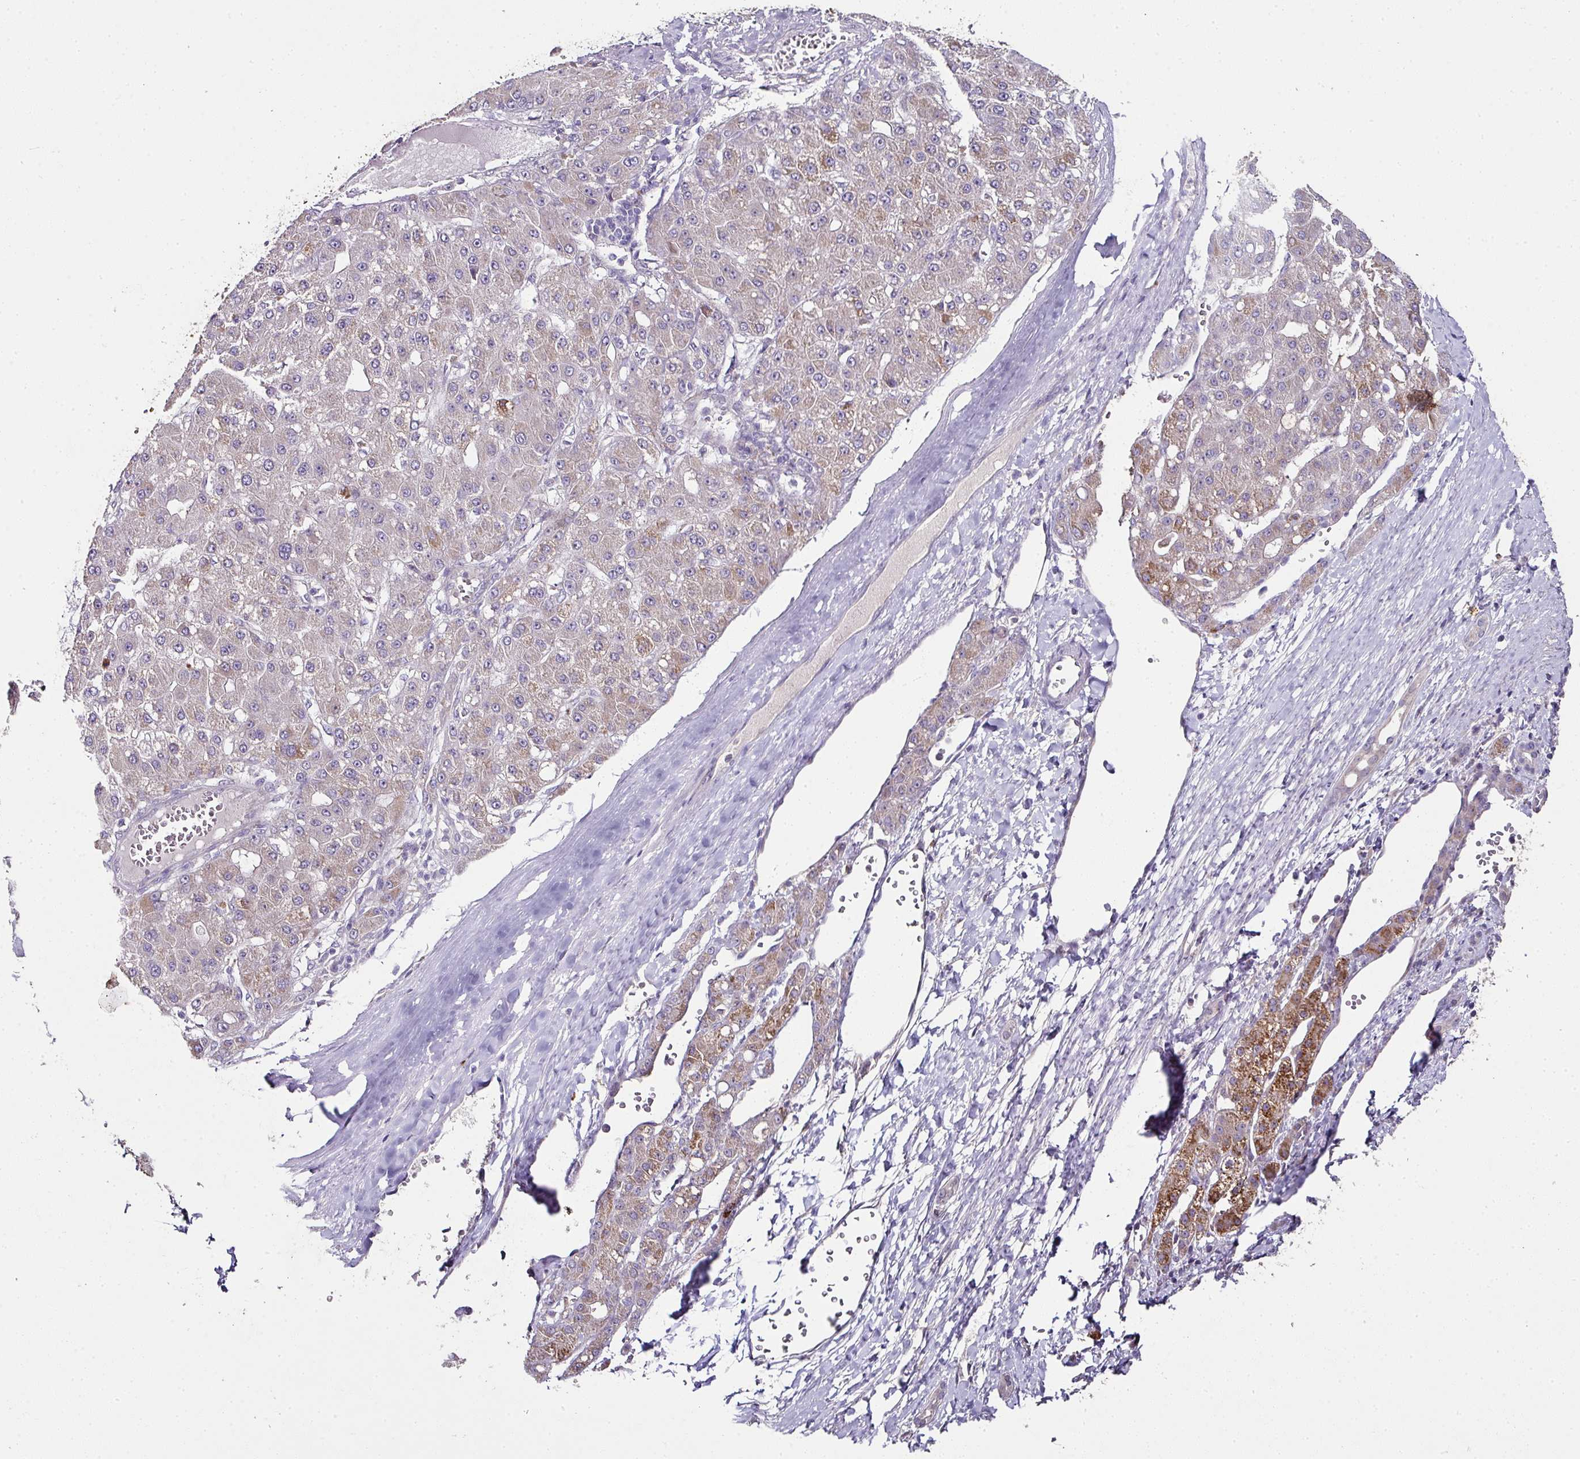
{"staining": {"intensity": "strong", "quantity": "25%-75%", "location": "cytoplasmic/membranous"}, "tissue": "liver cancer", "cell_type": "Tumor cells", "image_type": "cancer", "snomed": [{"axis": "morphology", "description": "Carcinoma, Hepatocellular, NOS"}, {"axis": "topography", "description": "Liver"}], "caption": "Protein expression analysis of human hepatocellular carcinoma (liver) reveals strong cytoplasmic/membranous positivity in approximately 25%-75% of tumor cells. The staining was performed using DAB (3,3'-diaminobenzidine) to visualize the protein expression in brown, while the nuclei were stained in blue with hematoxylin (Magnification: 20x).", "gene": "SKIC2", "patient": {"sex": "male", "age": 67}}